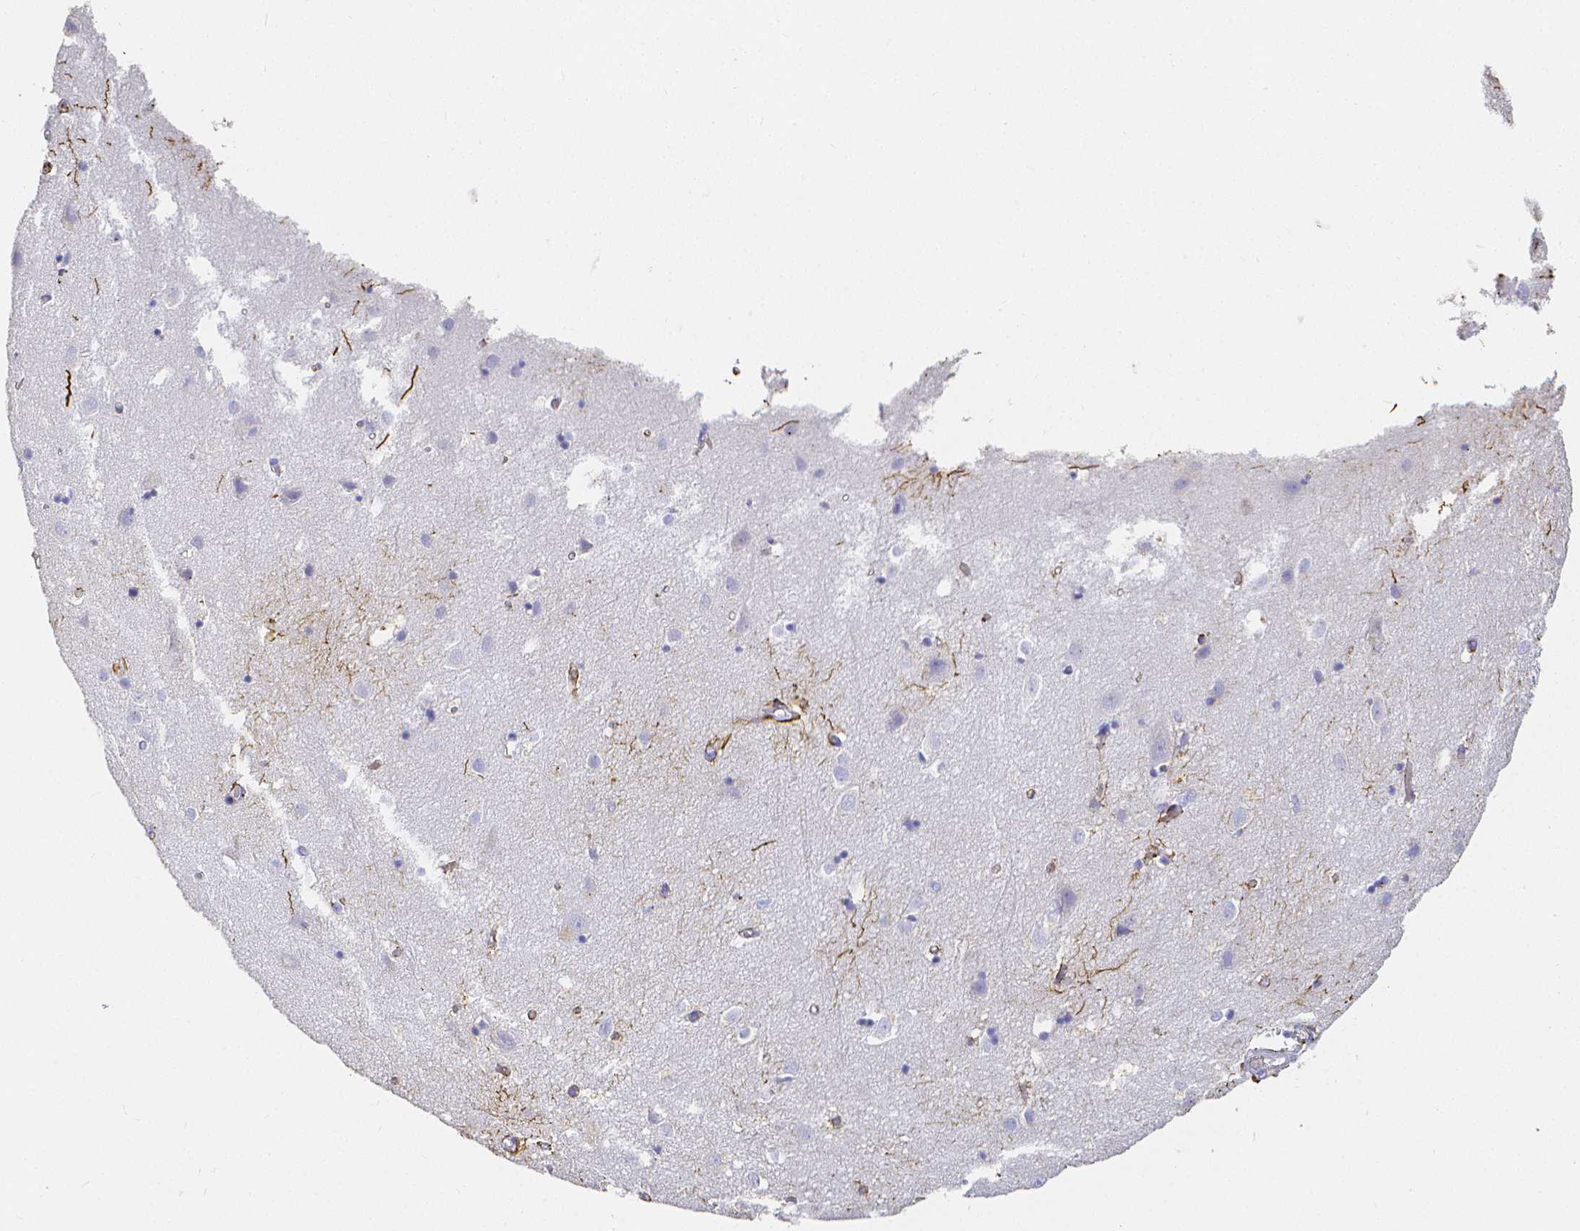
{"staining": {"intensity": "moderate", "quantity": ">75%", "location": "cytoplasmic/membranous"}, "tissue": "cerebral cortex", "cell_type": "Endothelial cells", "image_type": "normal", "snomed": [{"axis": "morphology", "description": "Normal tissue, NOS"}, {"axis": "topography", "description": "Cerebral cortex"}], "caption": "Endothelial cells show medium levels of moderate cytoplasmic/membranous expression in approximately >75% of cells in benign cerebral cortex. Ihc stains the protein in brown and the nuclei are stained blue.", "gene": "SMURF1", "patient": {"sex": "male", "age": 70}}